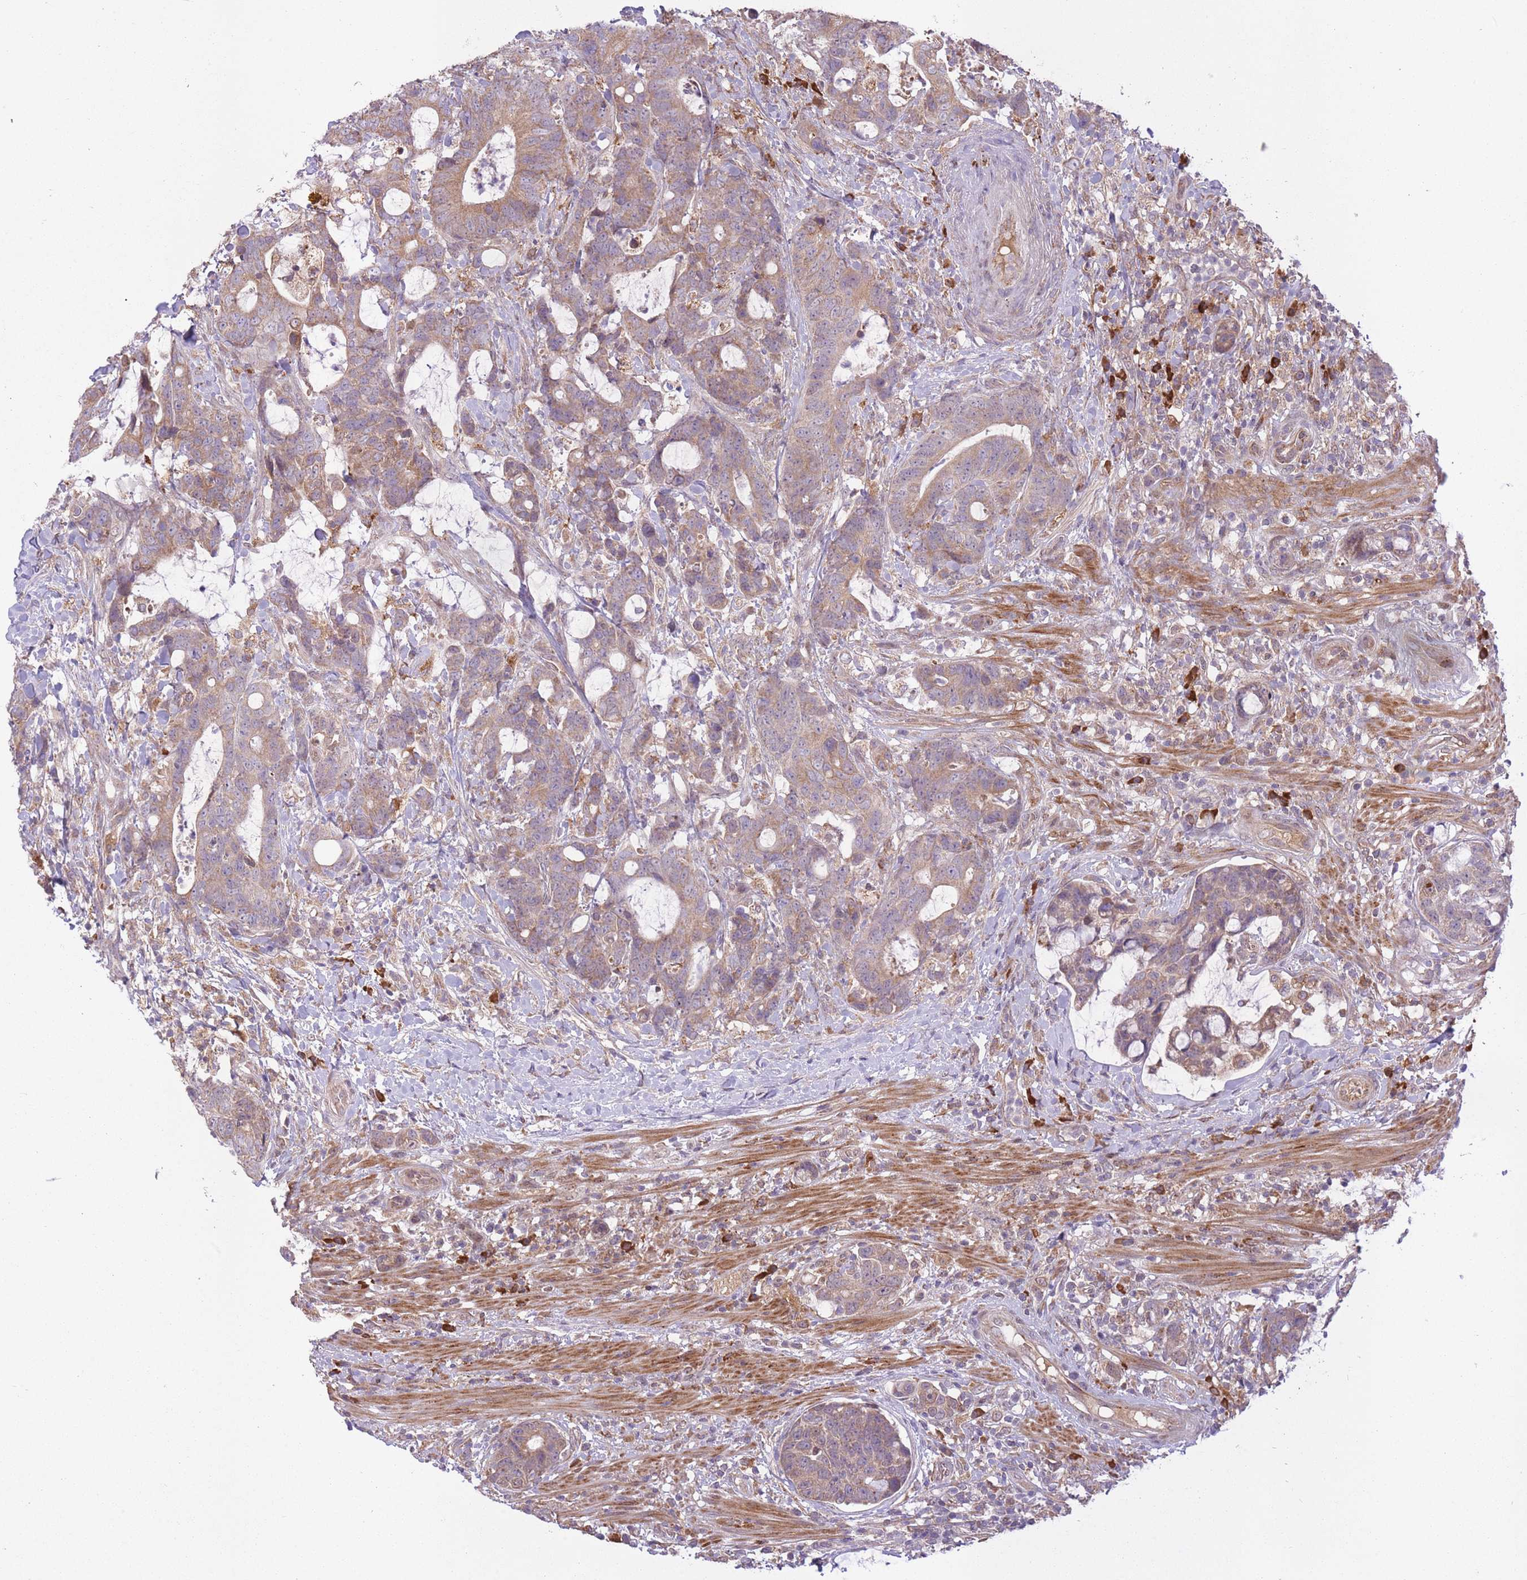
{"staining": {"intensity": "weak", "quantity": ">75%", "location": "cytoplasmic/membranous"}, "tissue": "colorectal cancer", "cell_type": "Tumor cells", "image_type": "cancer", "snomed": [{"axis": "morphology", "description": "Adenocarcinoma, NOS"}, {"axis": "topography", "description": "Colon"}], "caption": "Protein analysis of colorectal cancer (adenocarcinoma) tissue shows weak cytoplasmic/membranous expression in about >75% of tumor cells. The staining was performed using DAB to visualize the protein expression in brown, while the nuclei were stained in blue with hematoxylin (Magnification: 20x).", "gene": "POLR3F", "patient": {"sex": "female", "age": 82}}